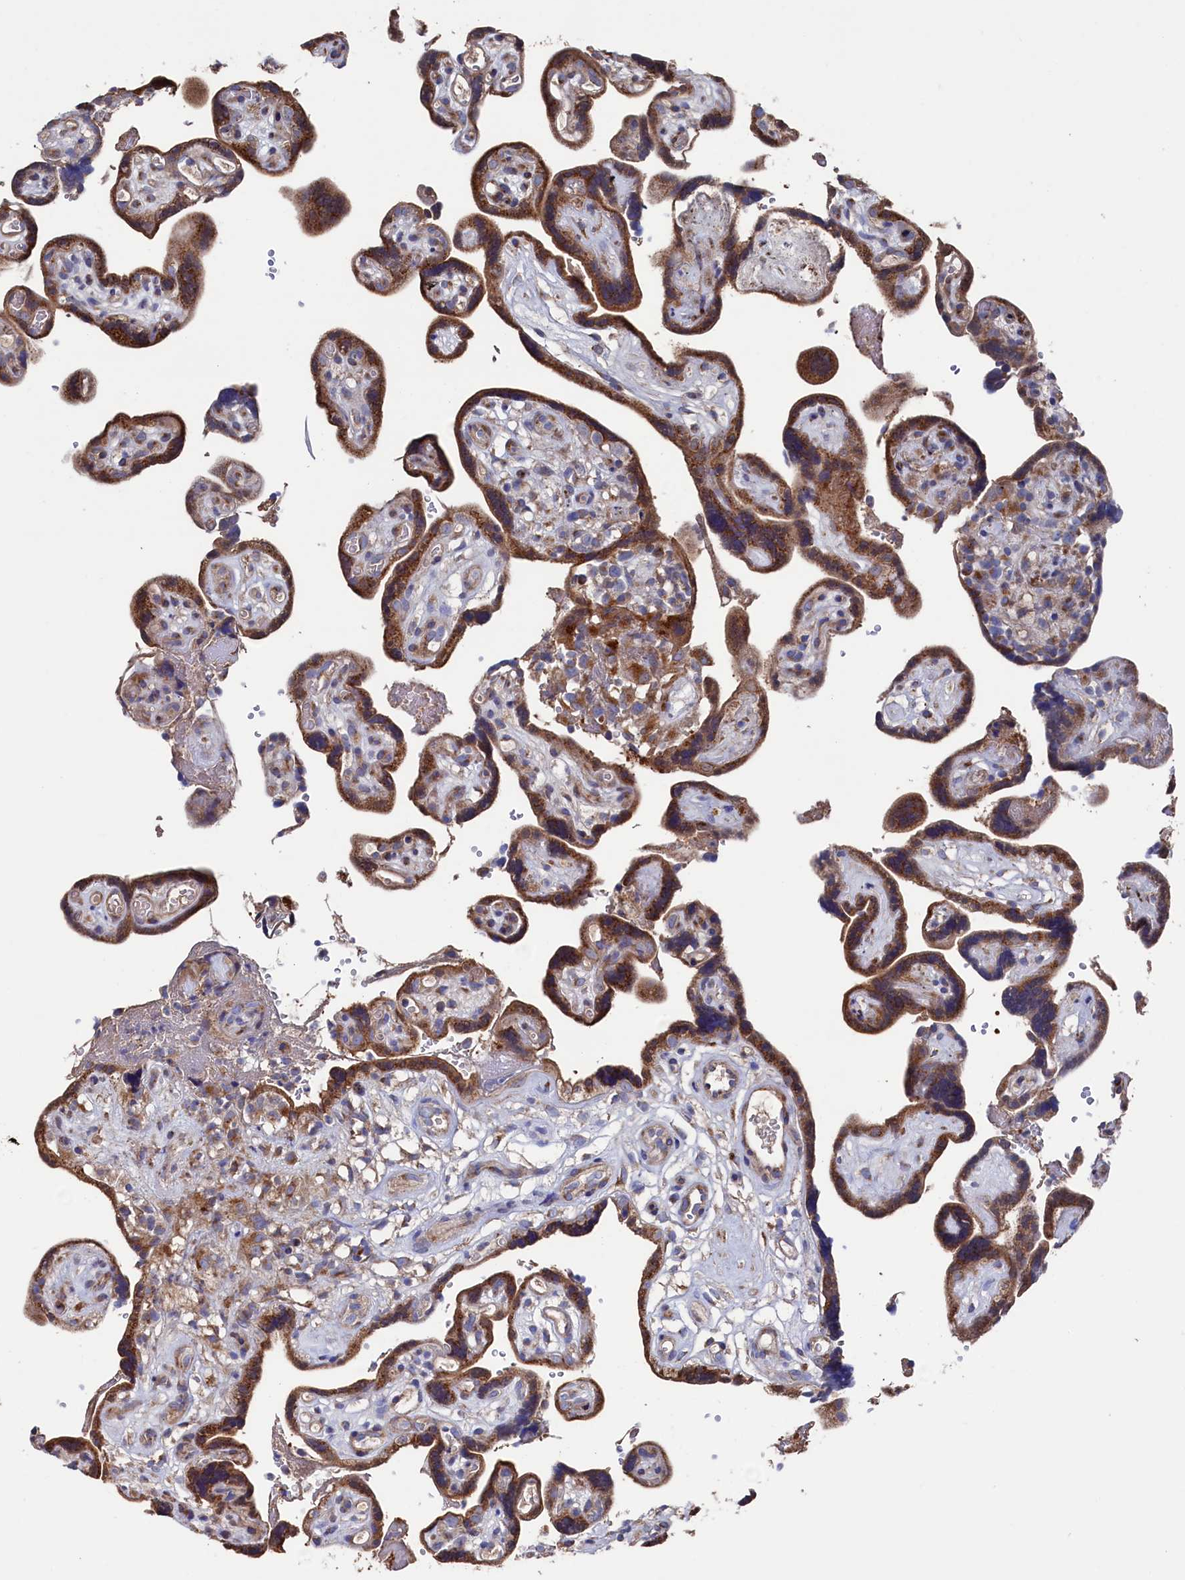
{"staining": {"intensity": "strong", "quantity": ">75%", "location": "cytoplasmic/membranous"}, "tissue": "placenta", "cell_type": "Decidual cells", "image_type": "normal", "snomed": [{"axis": "morphology", "description": "Normal tissue, NOS"}, {"axis": "topography", "description": "Placenta"}], "caption": "This histopathology image demonstrates immunohistochemistry (IHC) staining of unremarkable placenta, with high strong cytoplasmic/membranous positivity in about >75% of decidual cells.", "gene": "PRRC1", "patient": {"sex": "female", "age": 30}}